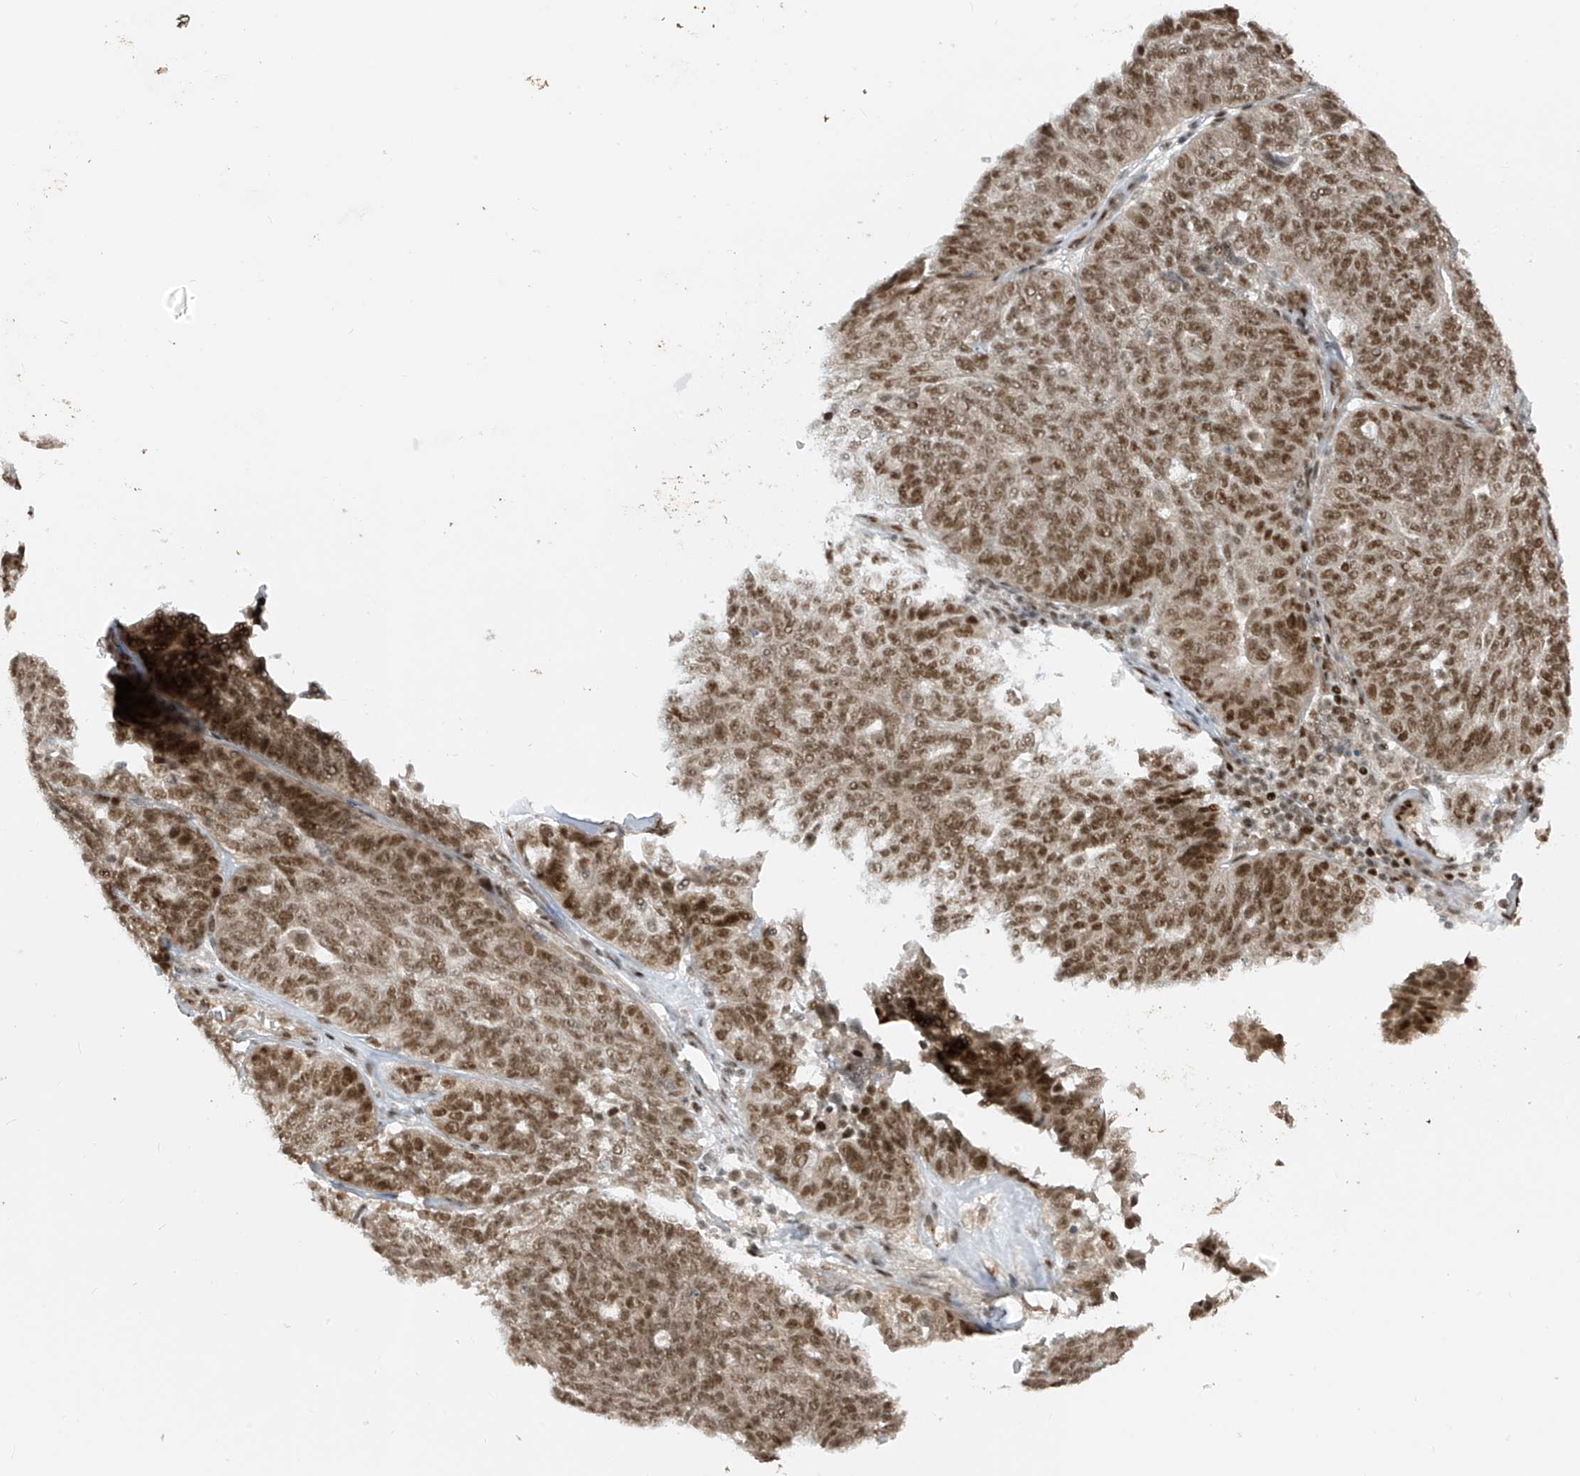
{"staining": {"intensity": "moderate", "quantity": ">75%", "location": "nuclear"}, "tissue": "ovarian cancer", "cell_type": "Tumor cells", "image_type": "cancer", "snomed": [{"axis": "morphology", "description": "Cystadenocarcinoma, serous, NOS"}, {"axis": "topography", "description": "Ovary"}], "caption": "Immunohistochemical staining of ovarian cancer (serous cystadenocarcinoma) reveals moderate nuclear protein positivity in about >75% of tumor cells.", "gene": "ARHGEF3", "patient": {"sex": "female", "age": 59}}